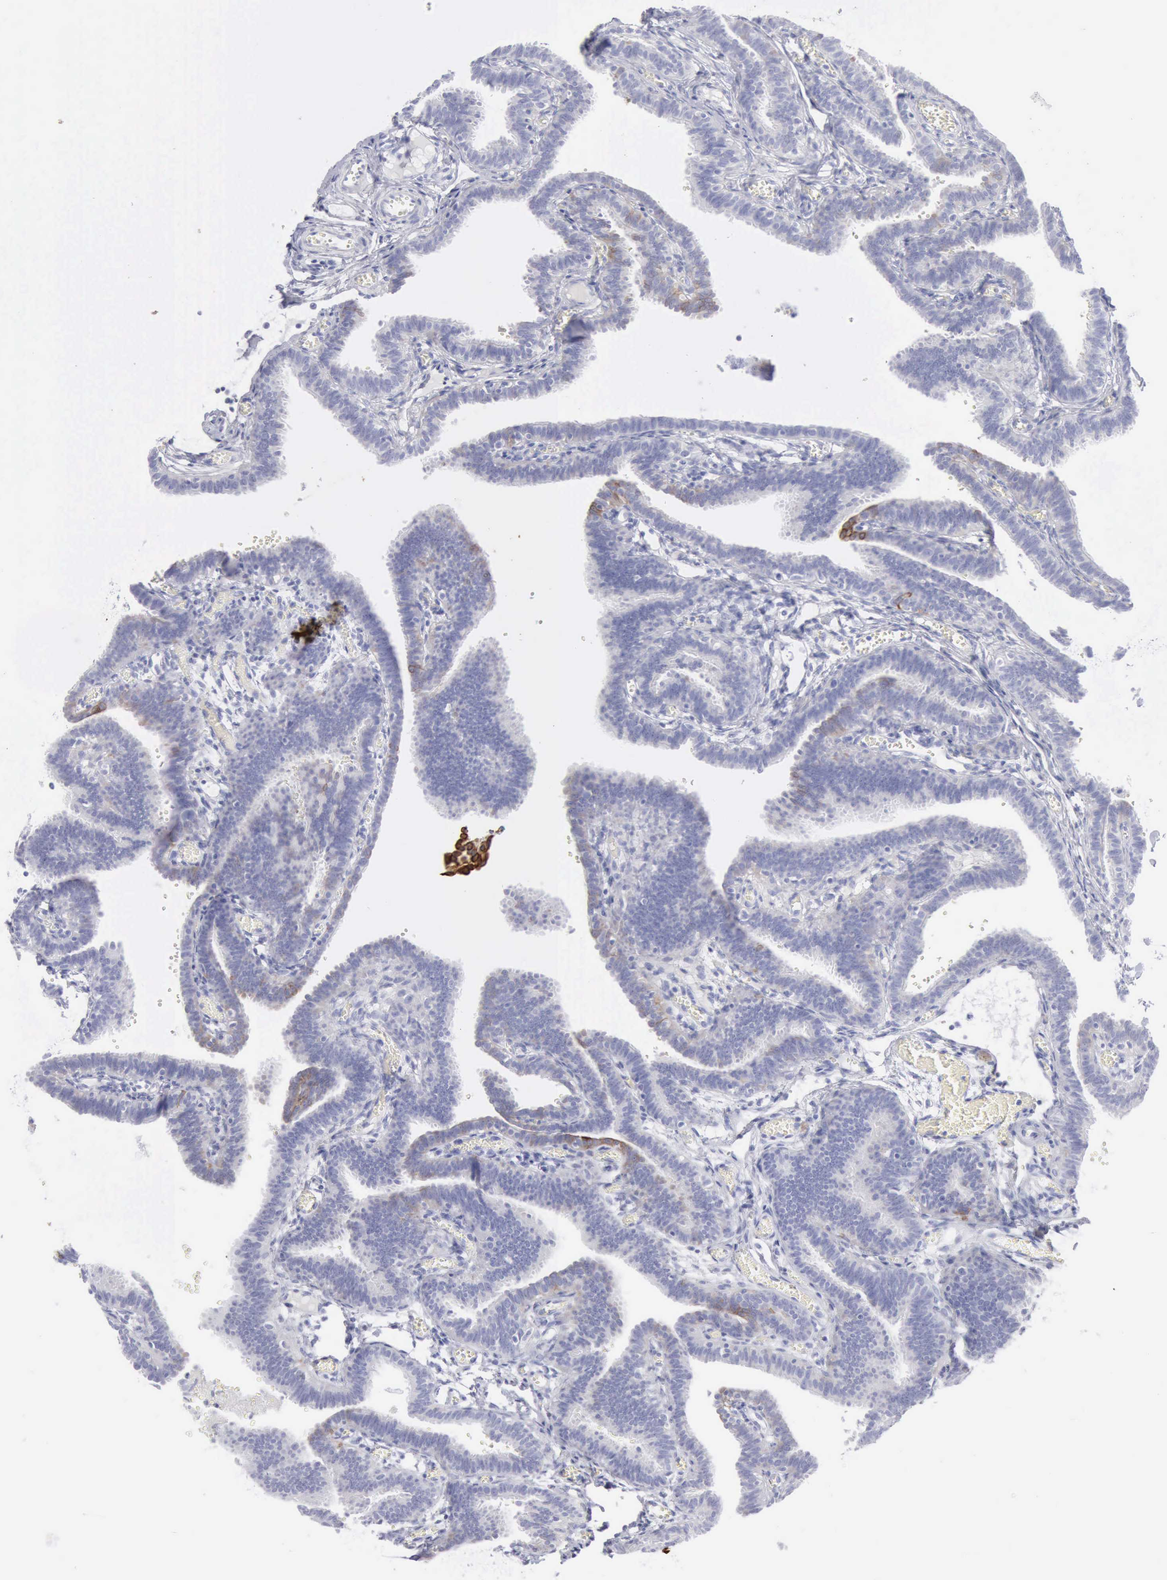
{"staining": {"intensity": "negative", "quantity": "none", "location": "none"}, "tissue": "fallopian tube", "cell_type": "Glandular cells", "image_type": "normal", "snomed": [{"axis": "morphology", "description": "Normal tissue, NOS"}, {"axis": "topography", "description": "Fallopian tube"}], "caption": "The micrograph exhibits no significant expression in glandular cells of fallopian tube. The staining was performed using DAB (3,3'-diaminobenzidine) to visualize the protein expression in brown, while the nuclei were stained in blue with hematoxylin (Magnification: 20x).", "gene": "KRT5", "patient": {"sex": "female", "age": 29}}